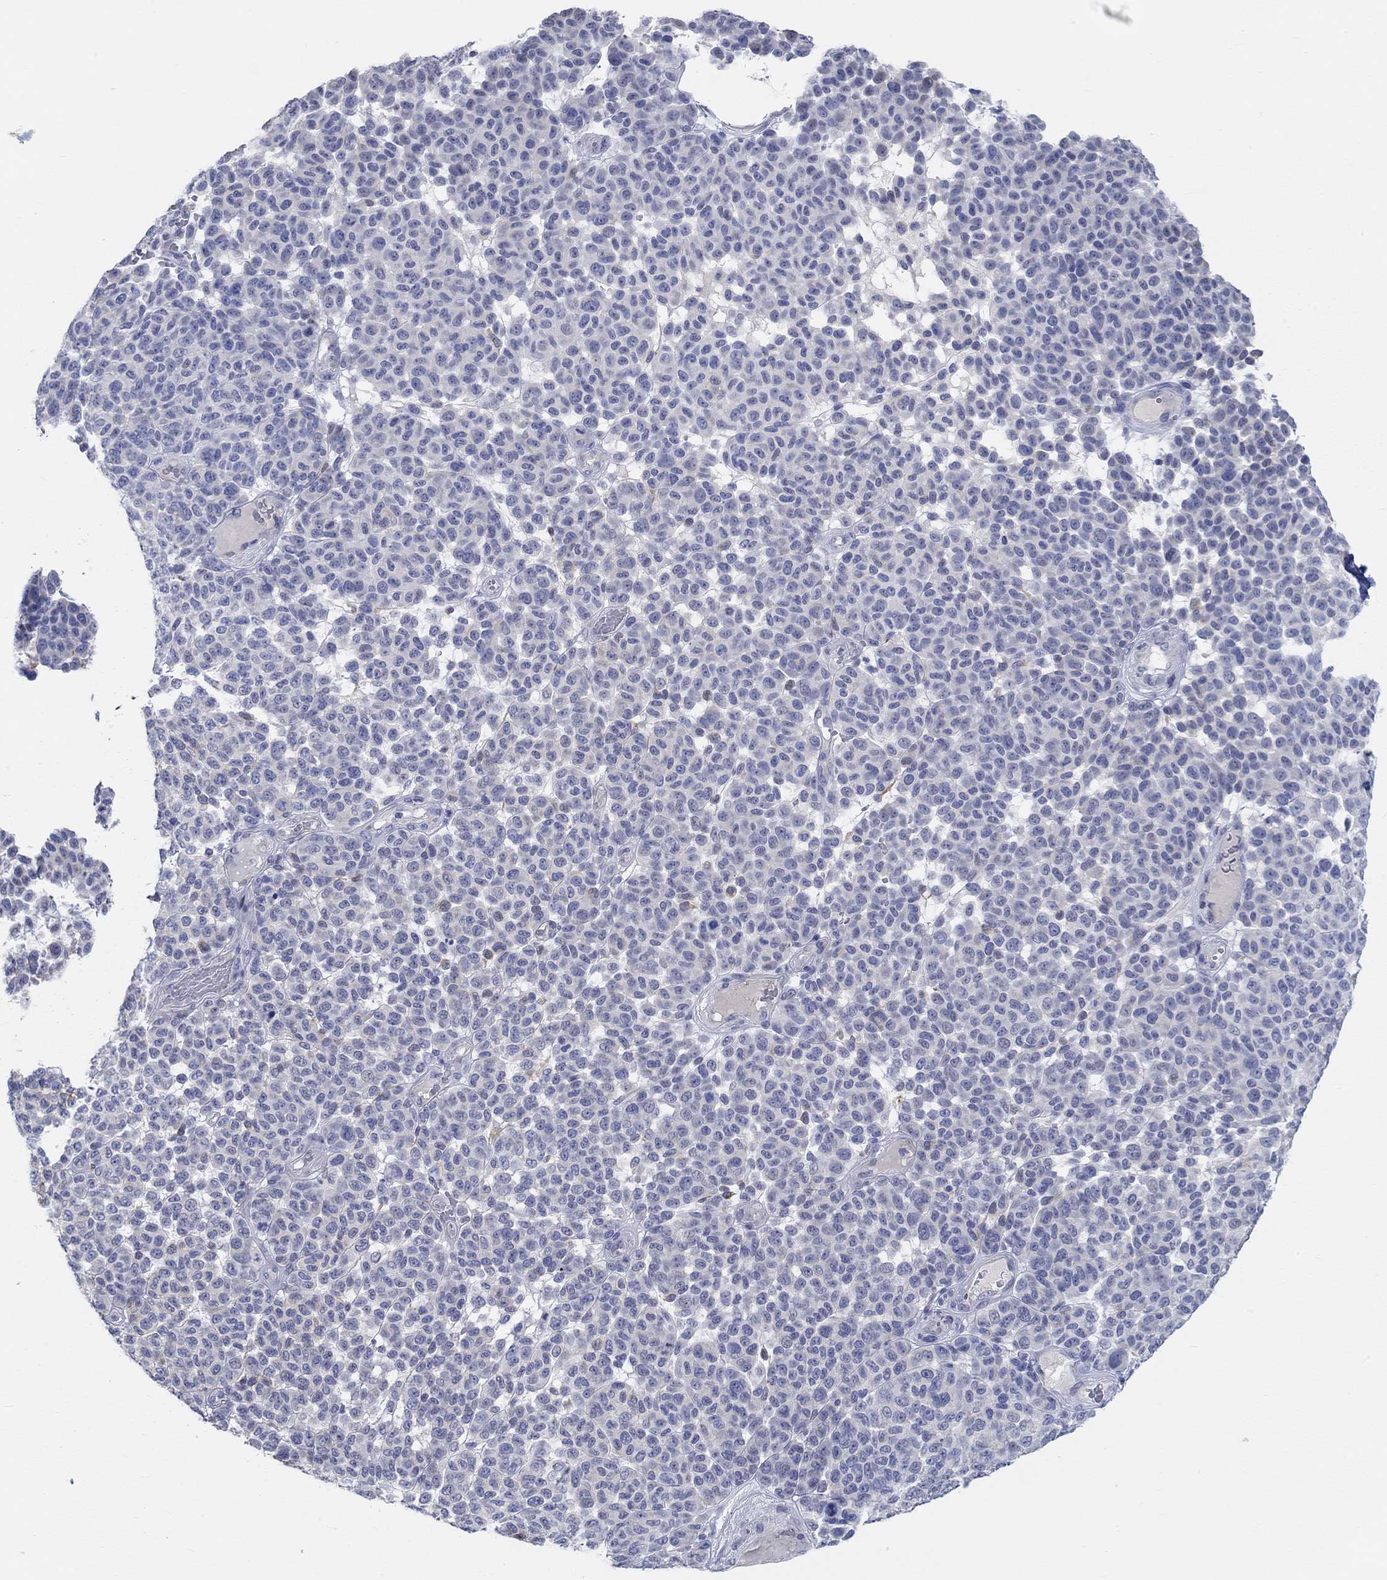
{"staining": {"intensity": "negative", "quantity": "none", "location": "none"}, "tissue": "melanoma", "cell_type": "Tumor cells", "image_type": "cancer", "snomed": [{"axis": "morphology", "description": "Malignant melanoma, NOS"}, {"axis": "topography", "description": "Skin"}], "caption": "Immunohistochemical staining of human malignant melanoma exhibits no significant positivity in tumor cells. (DAB immunohistochemistry visualized using brightfield microscopy, high magnification).", "gene": "NAV3", "patient": {"sex": "male", "age": 59}}